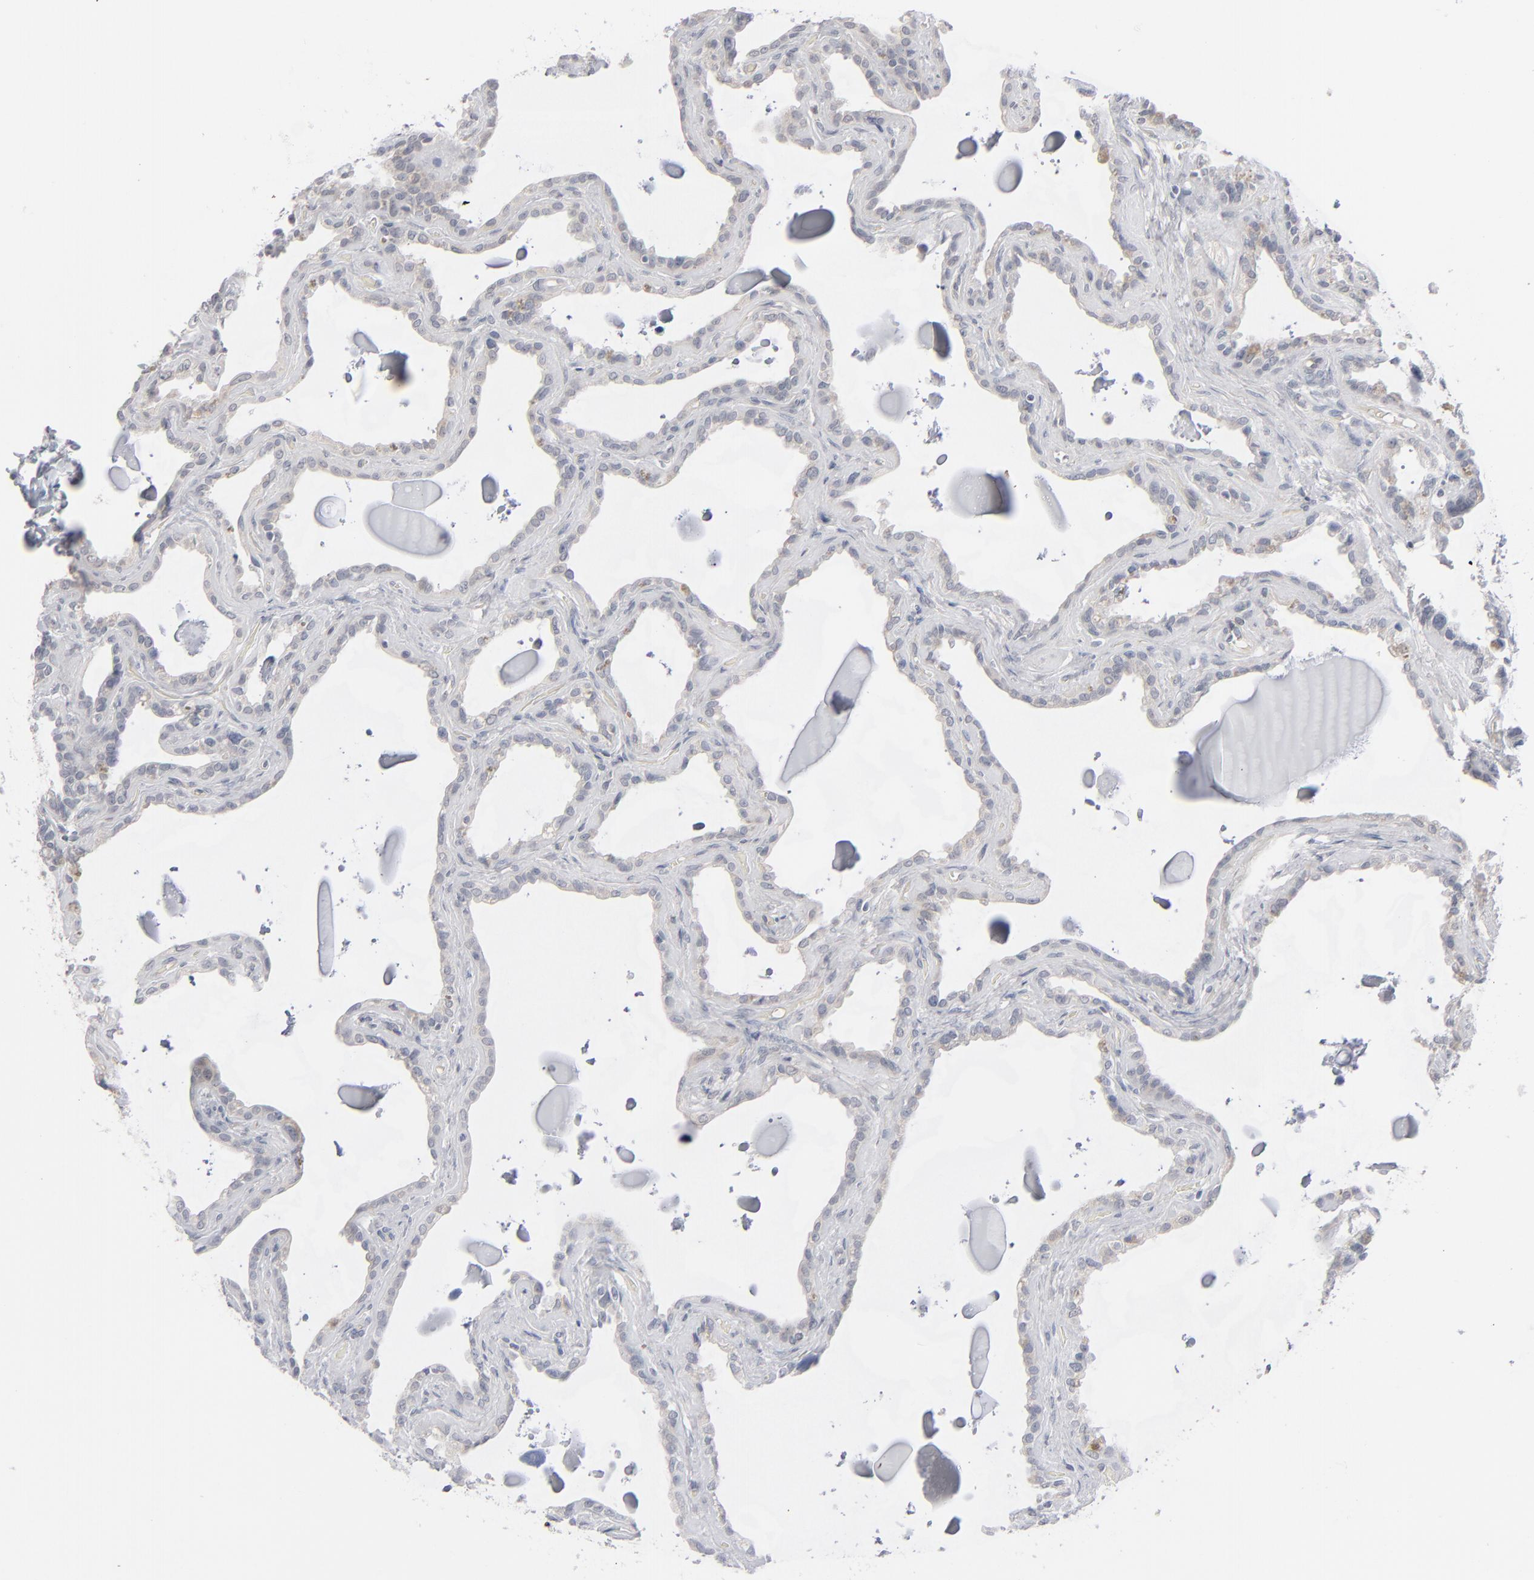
{"staining": {"intensity": "negative", "quantity": "none", "location": "none"}, "tissue": "seminal vesicle", "cell_type": "Glandular cells", "image_type": "normal", "snomed": [{"axis": "morphology", "description": "Normal tissue, NOS"}, {"axis": "morphology", "description": "Inflammation, NOS"}, {"axis": "topography", "description": "Urinary bladder"}, {"axis": "topography", "description": "Prostate"}, {"axis": "topography", "description": "Seminal veicle"}], "caption": "Immunohistochemistry photomicrograph of benign seminal vesicle: seminal vesicle stained with DAB shows no significant protein expression in glandular cells.", "gene": "POF1B", "patient": {"sex": "male", "age": 82}}